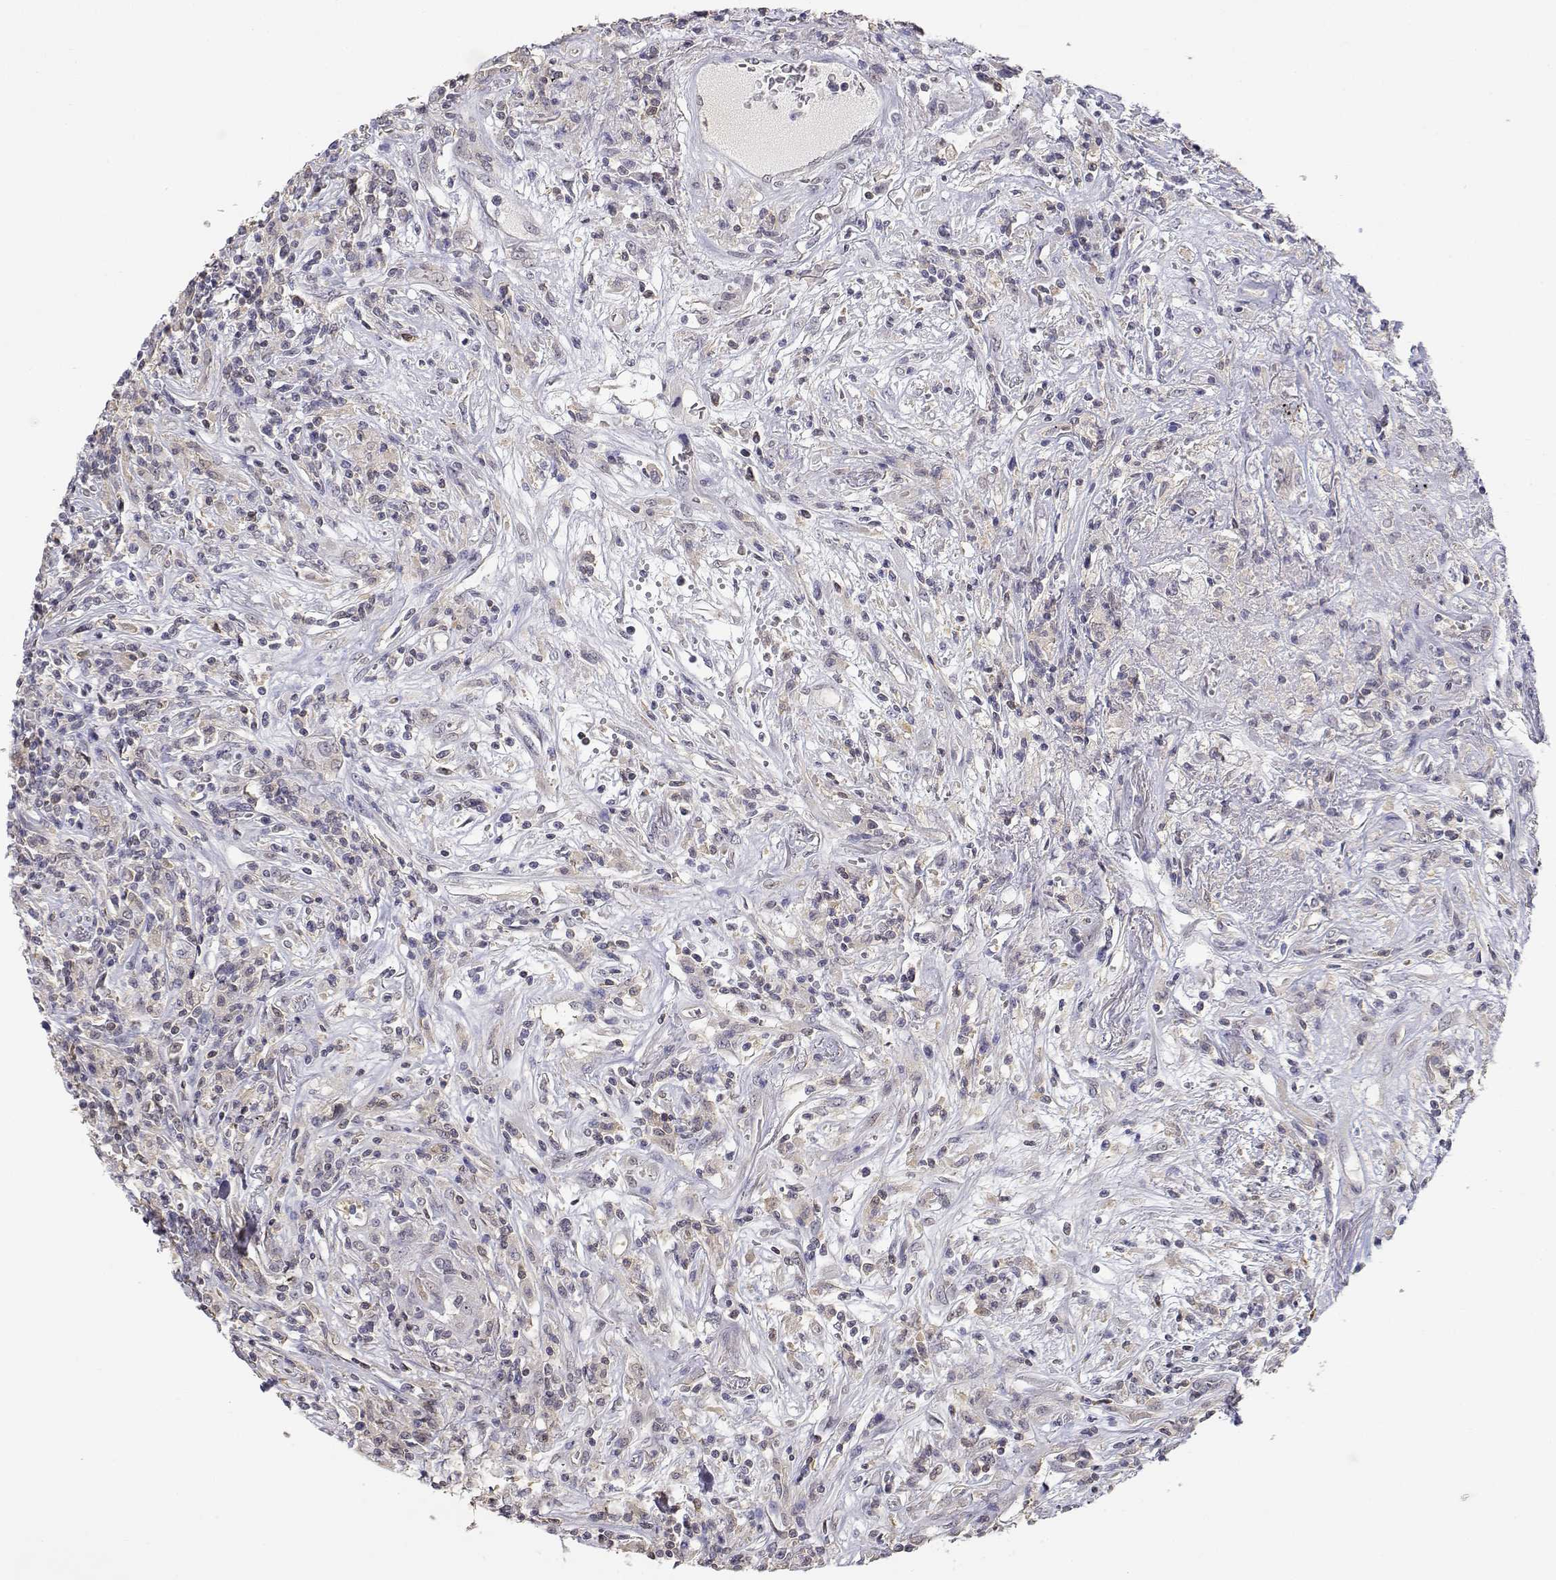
{"staining": {"intensity": "weak", "quantity": "<25%", "location": "cytoplasmic/membranous"}, "tissue": "lymphoma", "cell_type": "Tumor cells", "image_type": "cancer", "snomed": [{"axis": "morphology", "description": "Malignant lymphoma, non-Hodgkin's type, High grade"}, {"axis": "topography", "description": "Lung"}], "caption": "IHC micrograph of human lymphoma stained for a protein (brown), which demonstrates no positivity in tumor cells.", "gene": "ADA", "patient": {"sex": "male", "age": 79}}